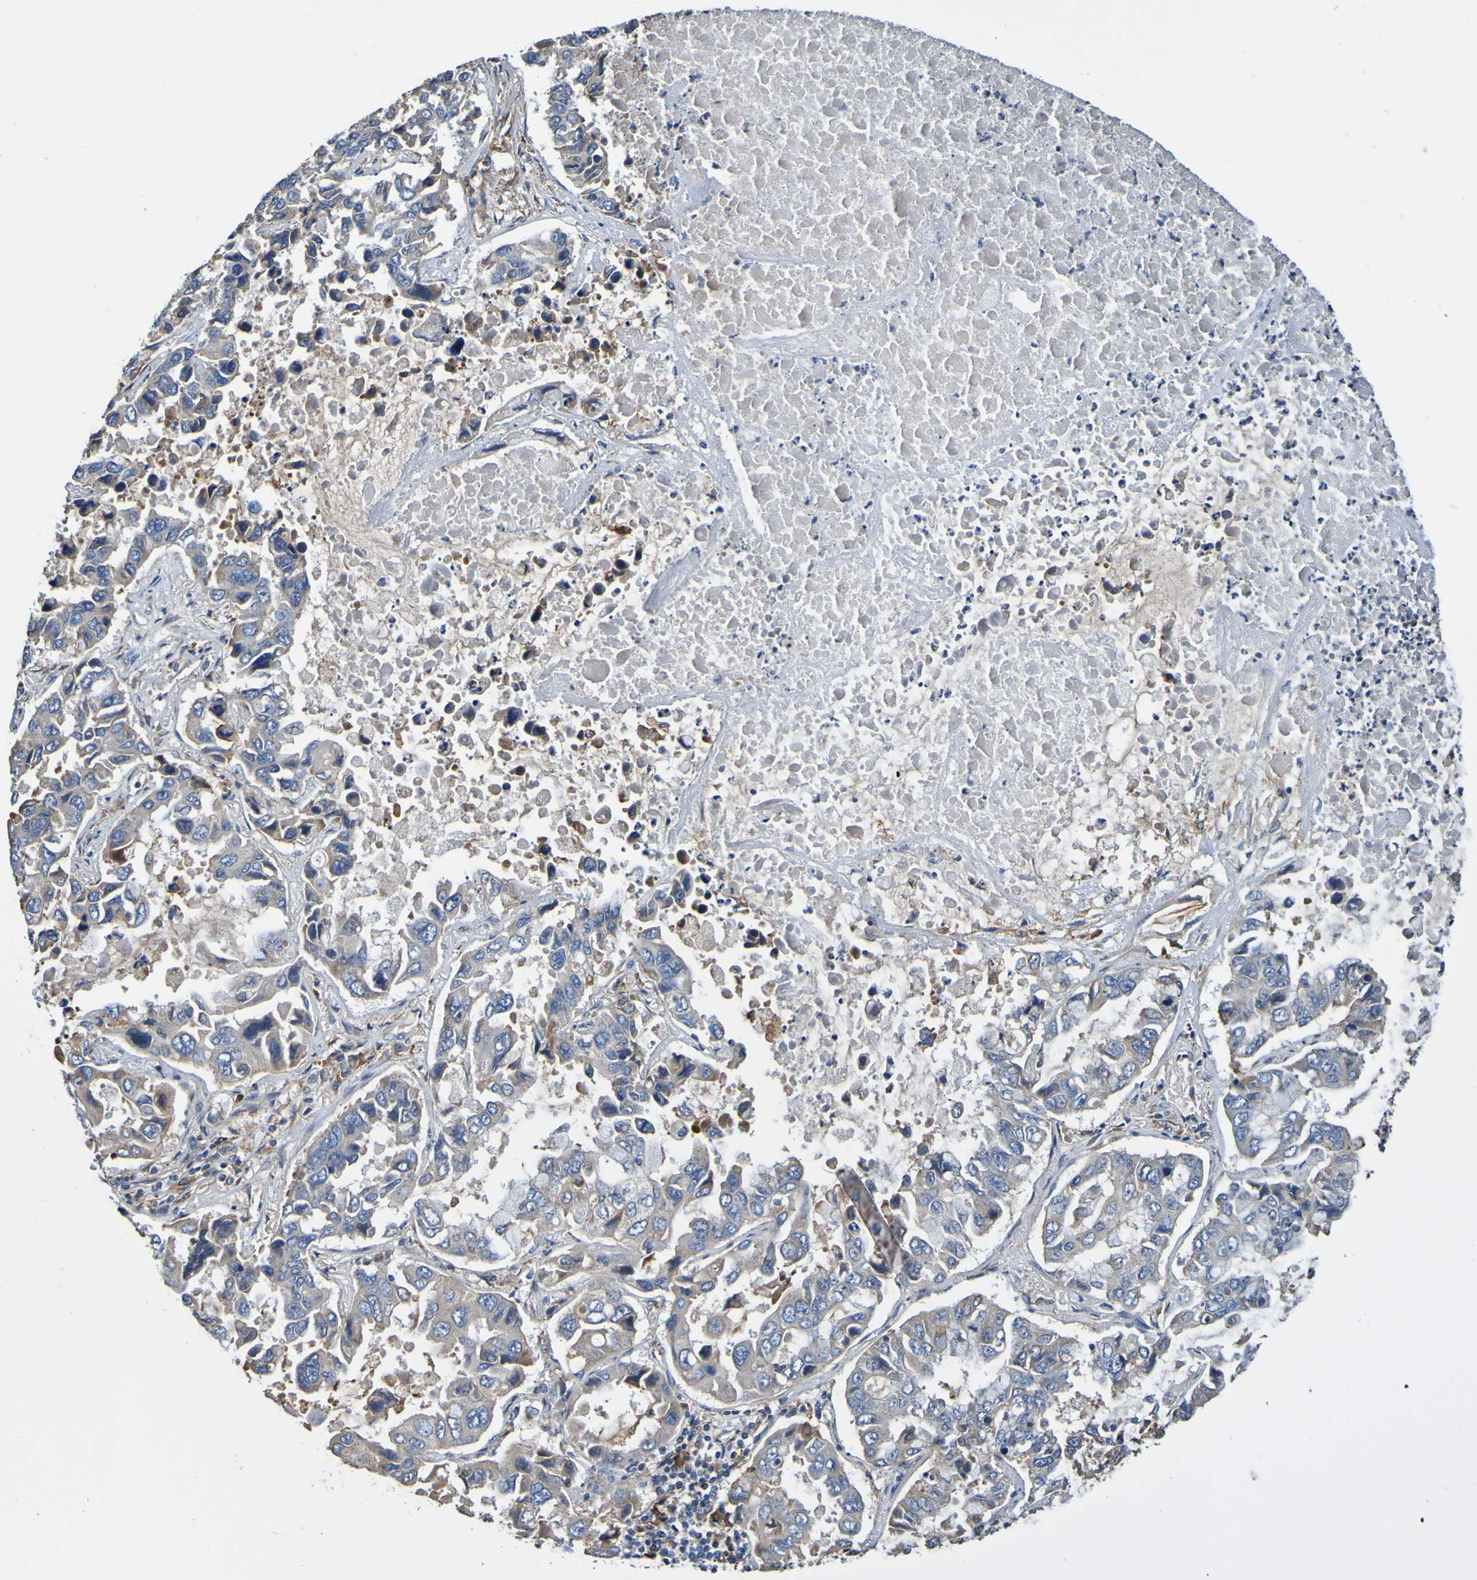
{"staining": {"intensity": "moderate", "quantity": ">75%", "location": "cytoplasmic/membranous"}, "tissue": "lung cancer", "cell_type": "Tumor cells", "image_type": "cancer", "snomed": [{"axis": "morphology", "description": "Adenocarcinoma, NOS"}, {"axis": "topography", "description": "Lung"}], "caption": "DAB immunohistochemical staining of human adenocarcinoma (lung) reveals moderate cytoplasmic/membranous protein expression in approximately >75% of tumor cells. (Brightfield microscopy of DAB IHC at high magnification).", "gene": "METAP2", "patient": {"sex": "male", "age": 64}}